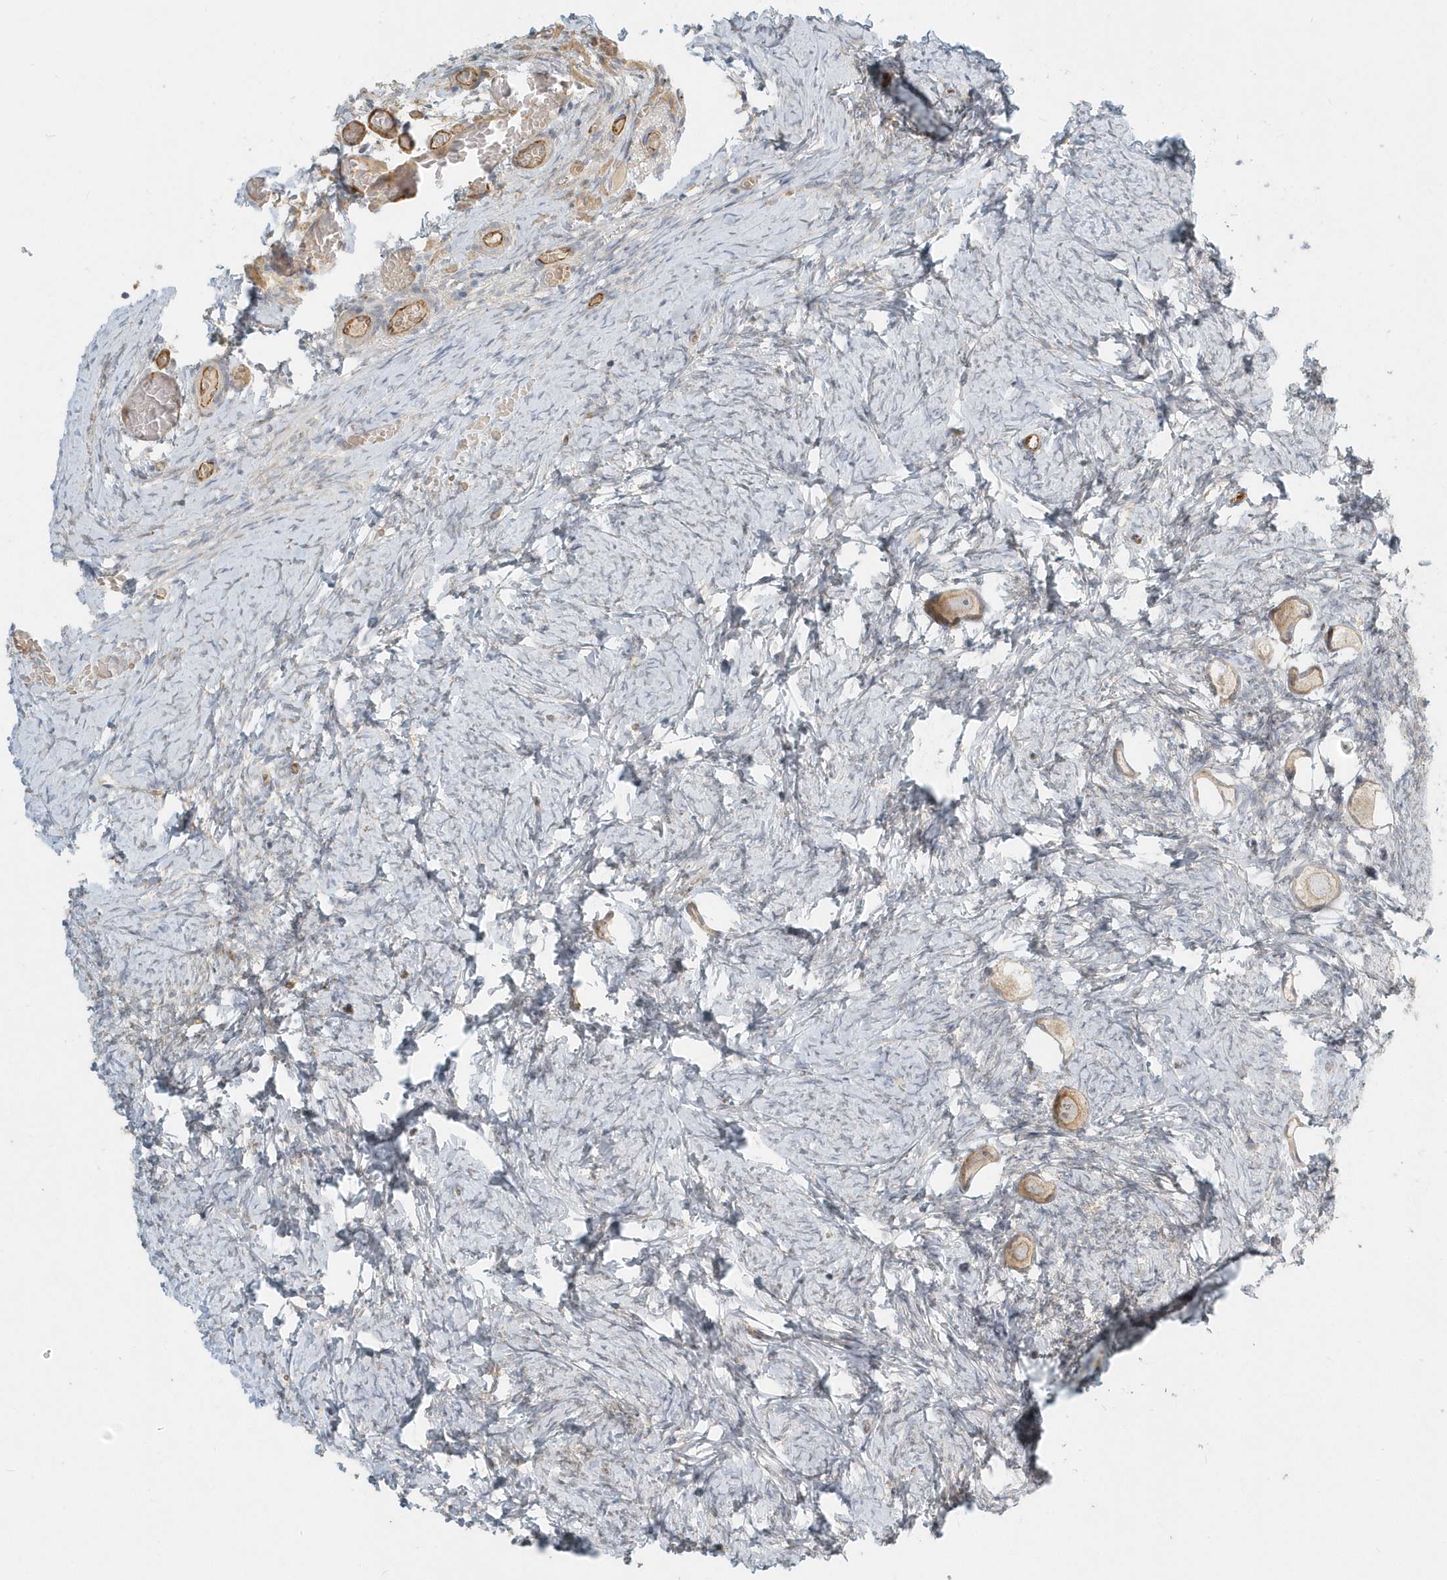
{"staining": {"intensity": "weak", "quantity": ">75%", "location": "cytoplasmic/membranous"}, "tissue": "ovary", "cell_type": "Follicle cells", "image_type": "normal", "snomed": [{"axis": "morphology", "description": "Normal tissue, NOS"}, {"axis": "topography", "description": "Ovary"}], "caption": "Human ovary stained with a brown dye exhibits weak cytoplasmic/membranous positive staining in approximately >75% of follicle cells.", "gene": "NAPB", "patient": {"sex": "female", "age": 27}}